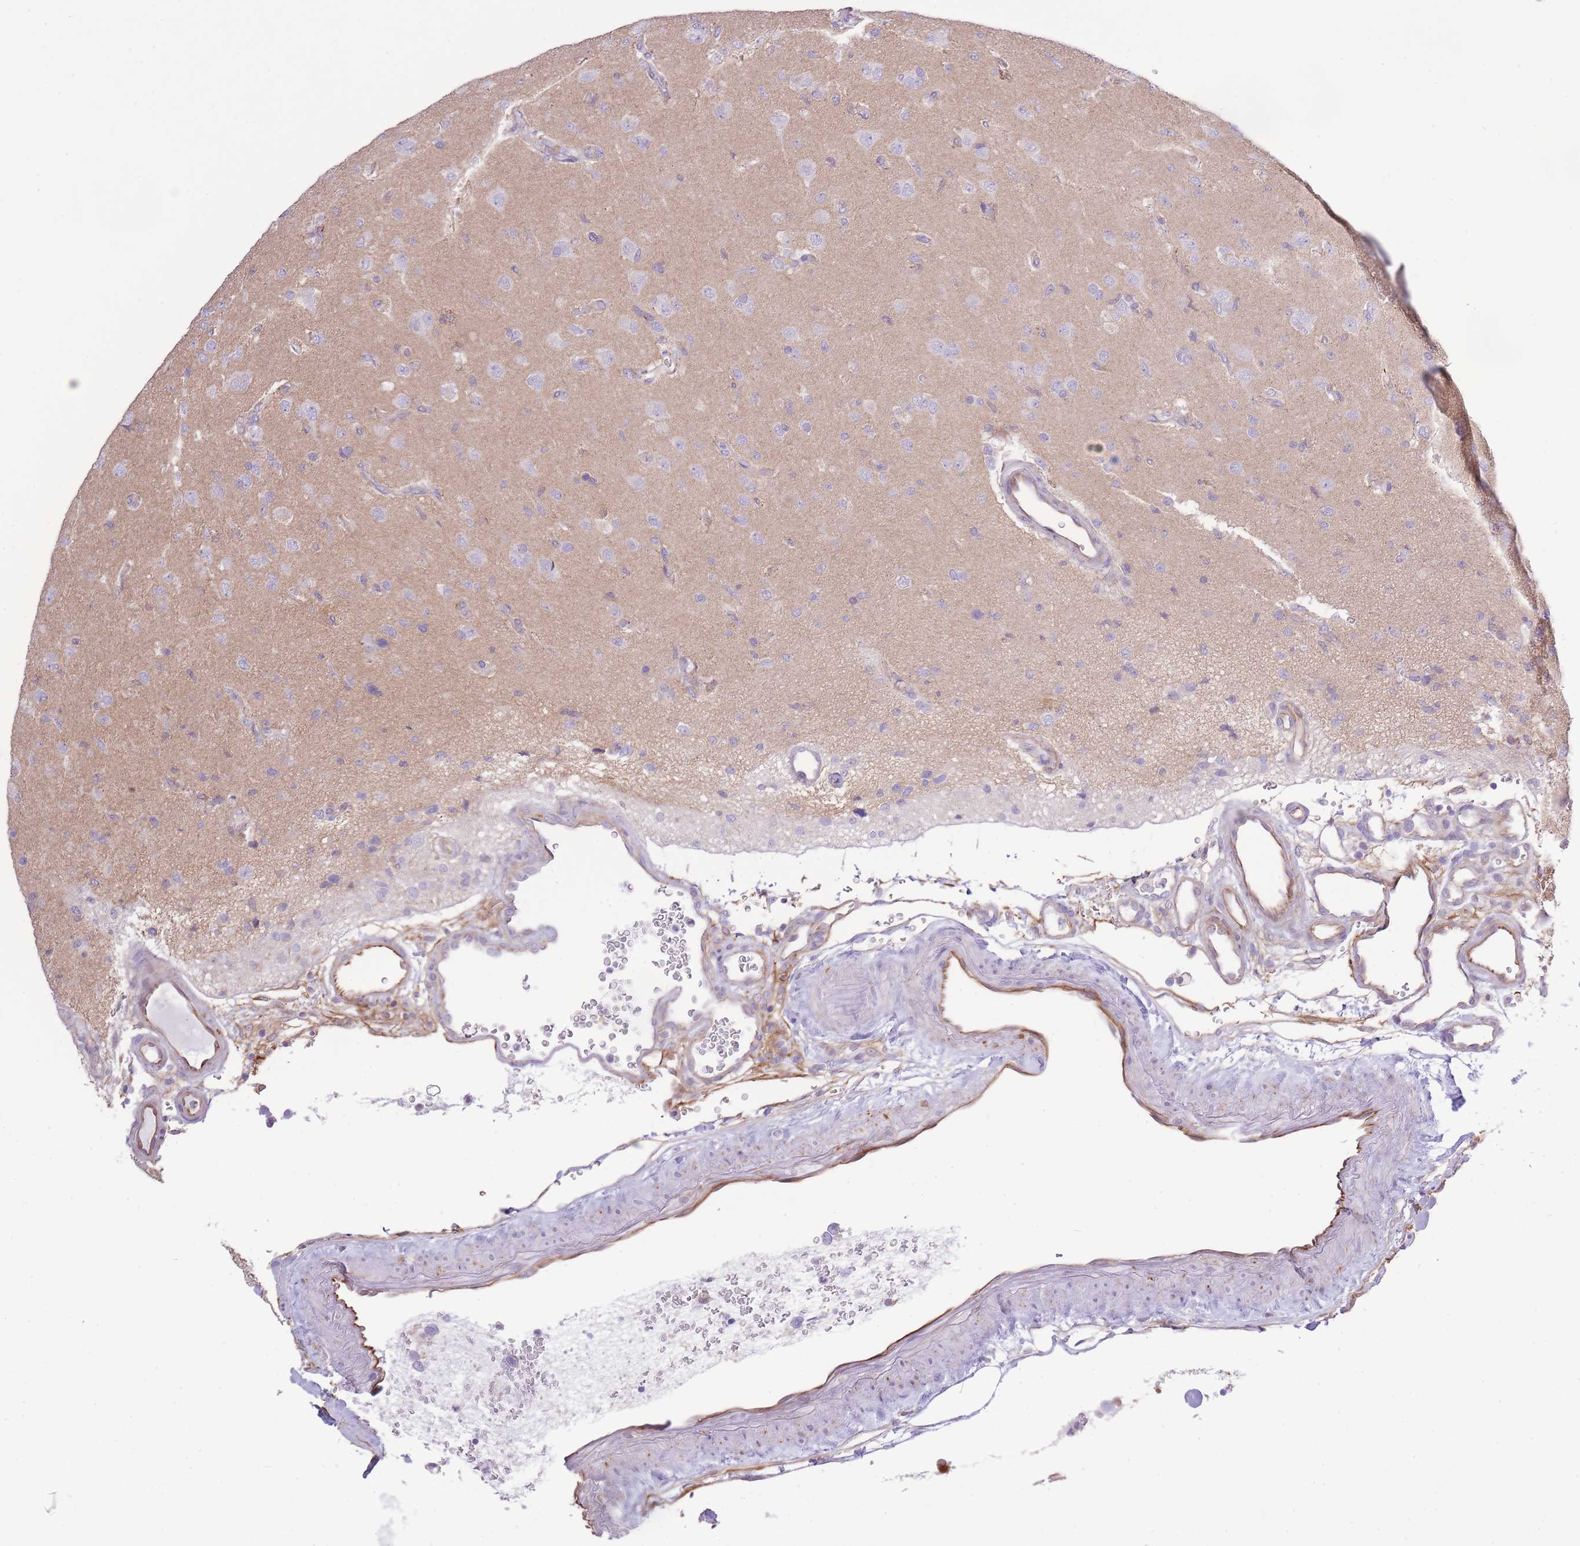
{"staining": {"intensity": "negative", "quantity": "none", "location": "none"}, "tissue": "glioma", "cell_type": "Tumor cells", "image_type": "cancer", "snomed": [{"axis": "morphology", "description": "Glioma, malignant, High grade"}, {"axis": "topography", "description": "Brain"}], "caption": "Tumor cells are negative for protein expression in human glioma. Nuclei are stained in blue.", "gene": "MEIOSIN", "patient": {"sex": "male", "age": 77}}